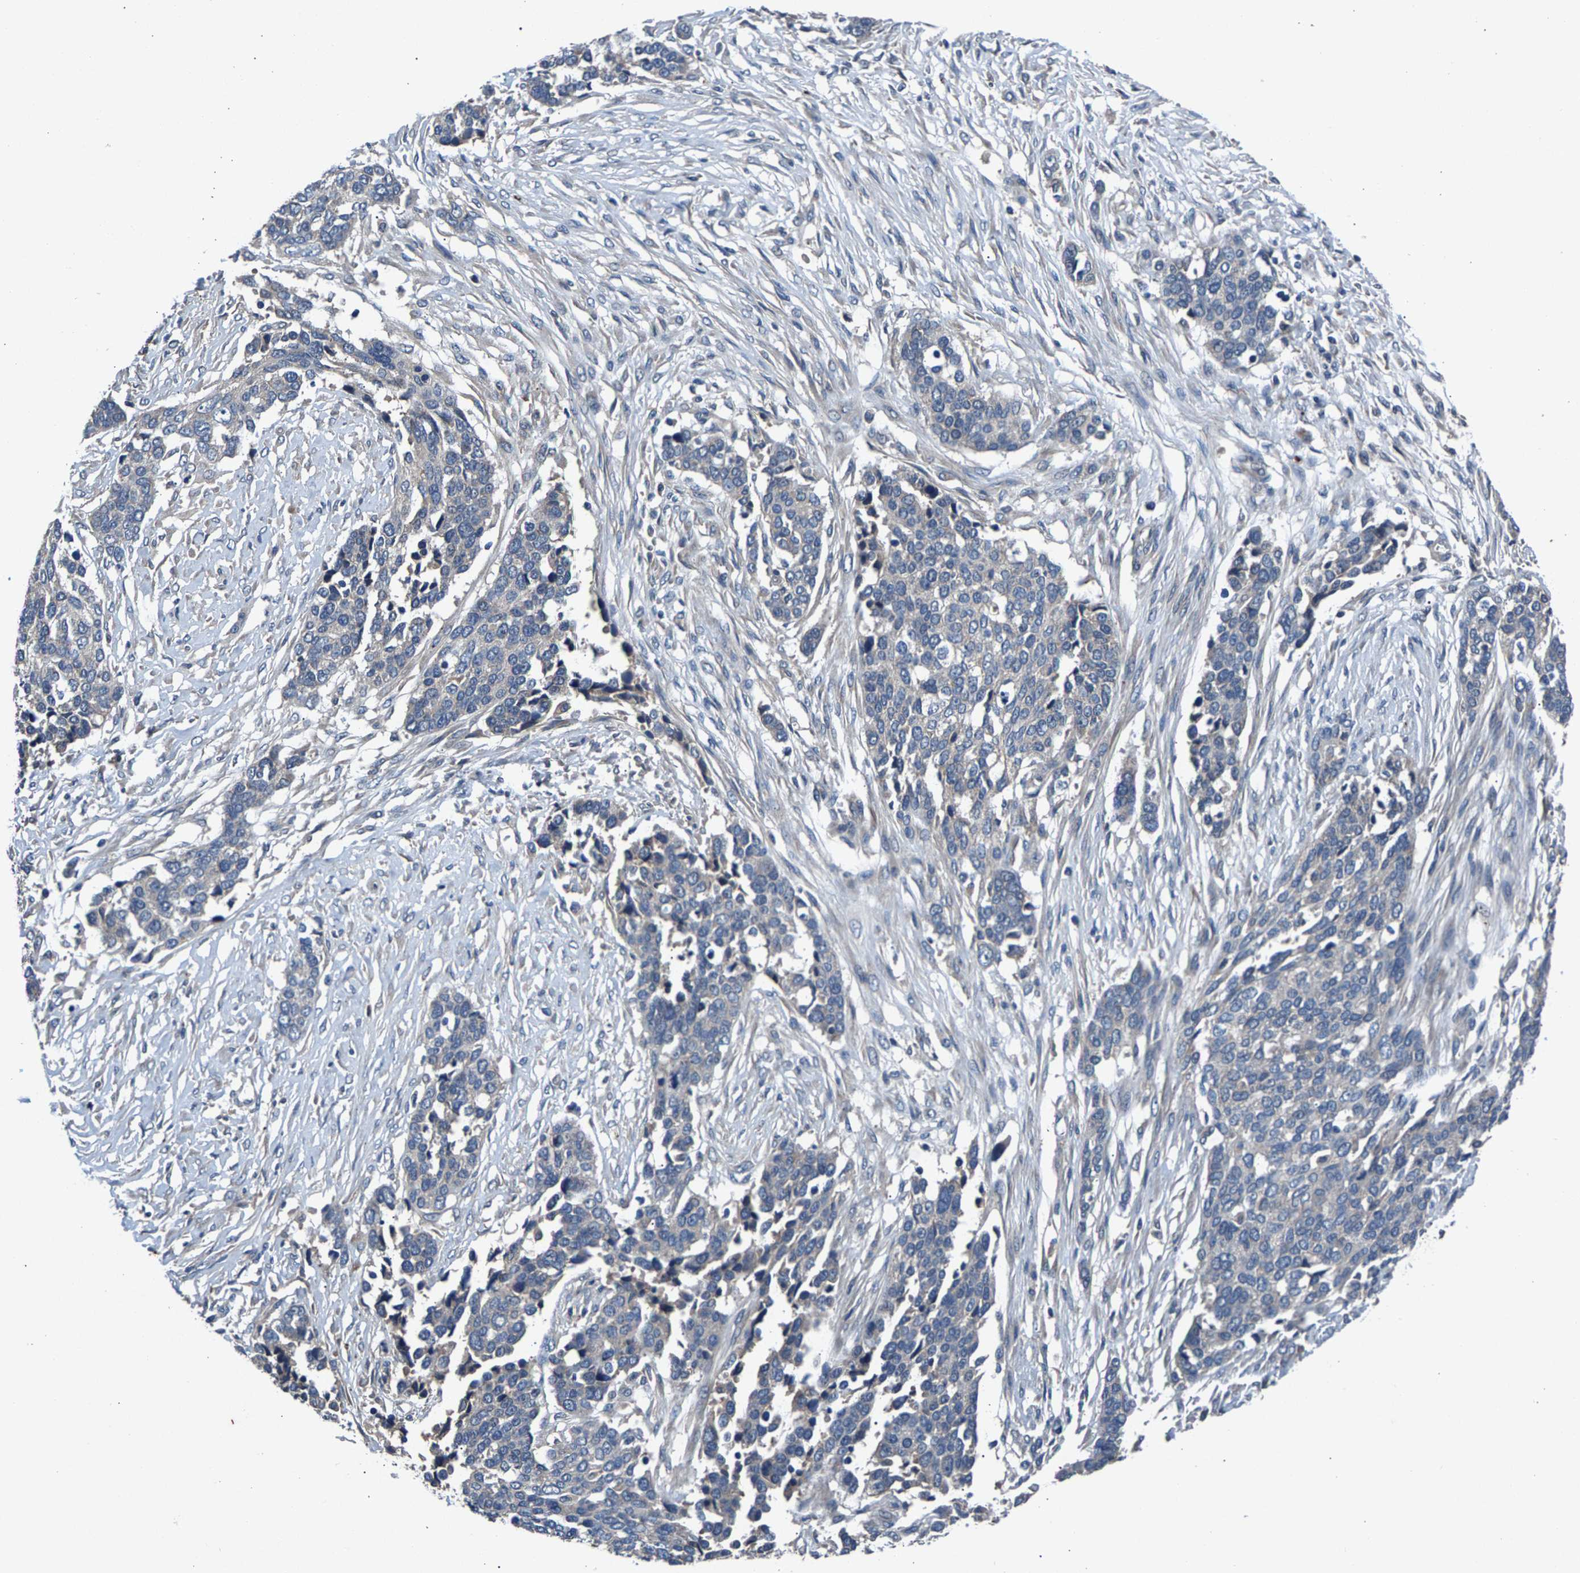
{"staining": {"intensity": "negative", "quantity": "none", "location": "none"}, "tissue": "ovarian cancer", "cell_type": "Tumor cells", "image_type": "cancer", "snomed": [{"axis": "morphology", "description": "Cystadenocarcinoma, serous, NOS"}, {"axis": "topography", "description": "Ovary"}], "caption": "This image is of serous cystadenocarcinoma (ovarian) stained with immunohistochemistry to label a protein in brown with the nuclei are counter-stained blue. There is no expression in tumor cells. (Brightfield microscopy of DAB immunohistochemistry (IHC) at high magnification).", "gene": "PRXL2C", "patient": {"sex": "female", "age": 44}}